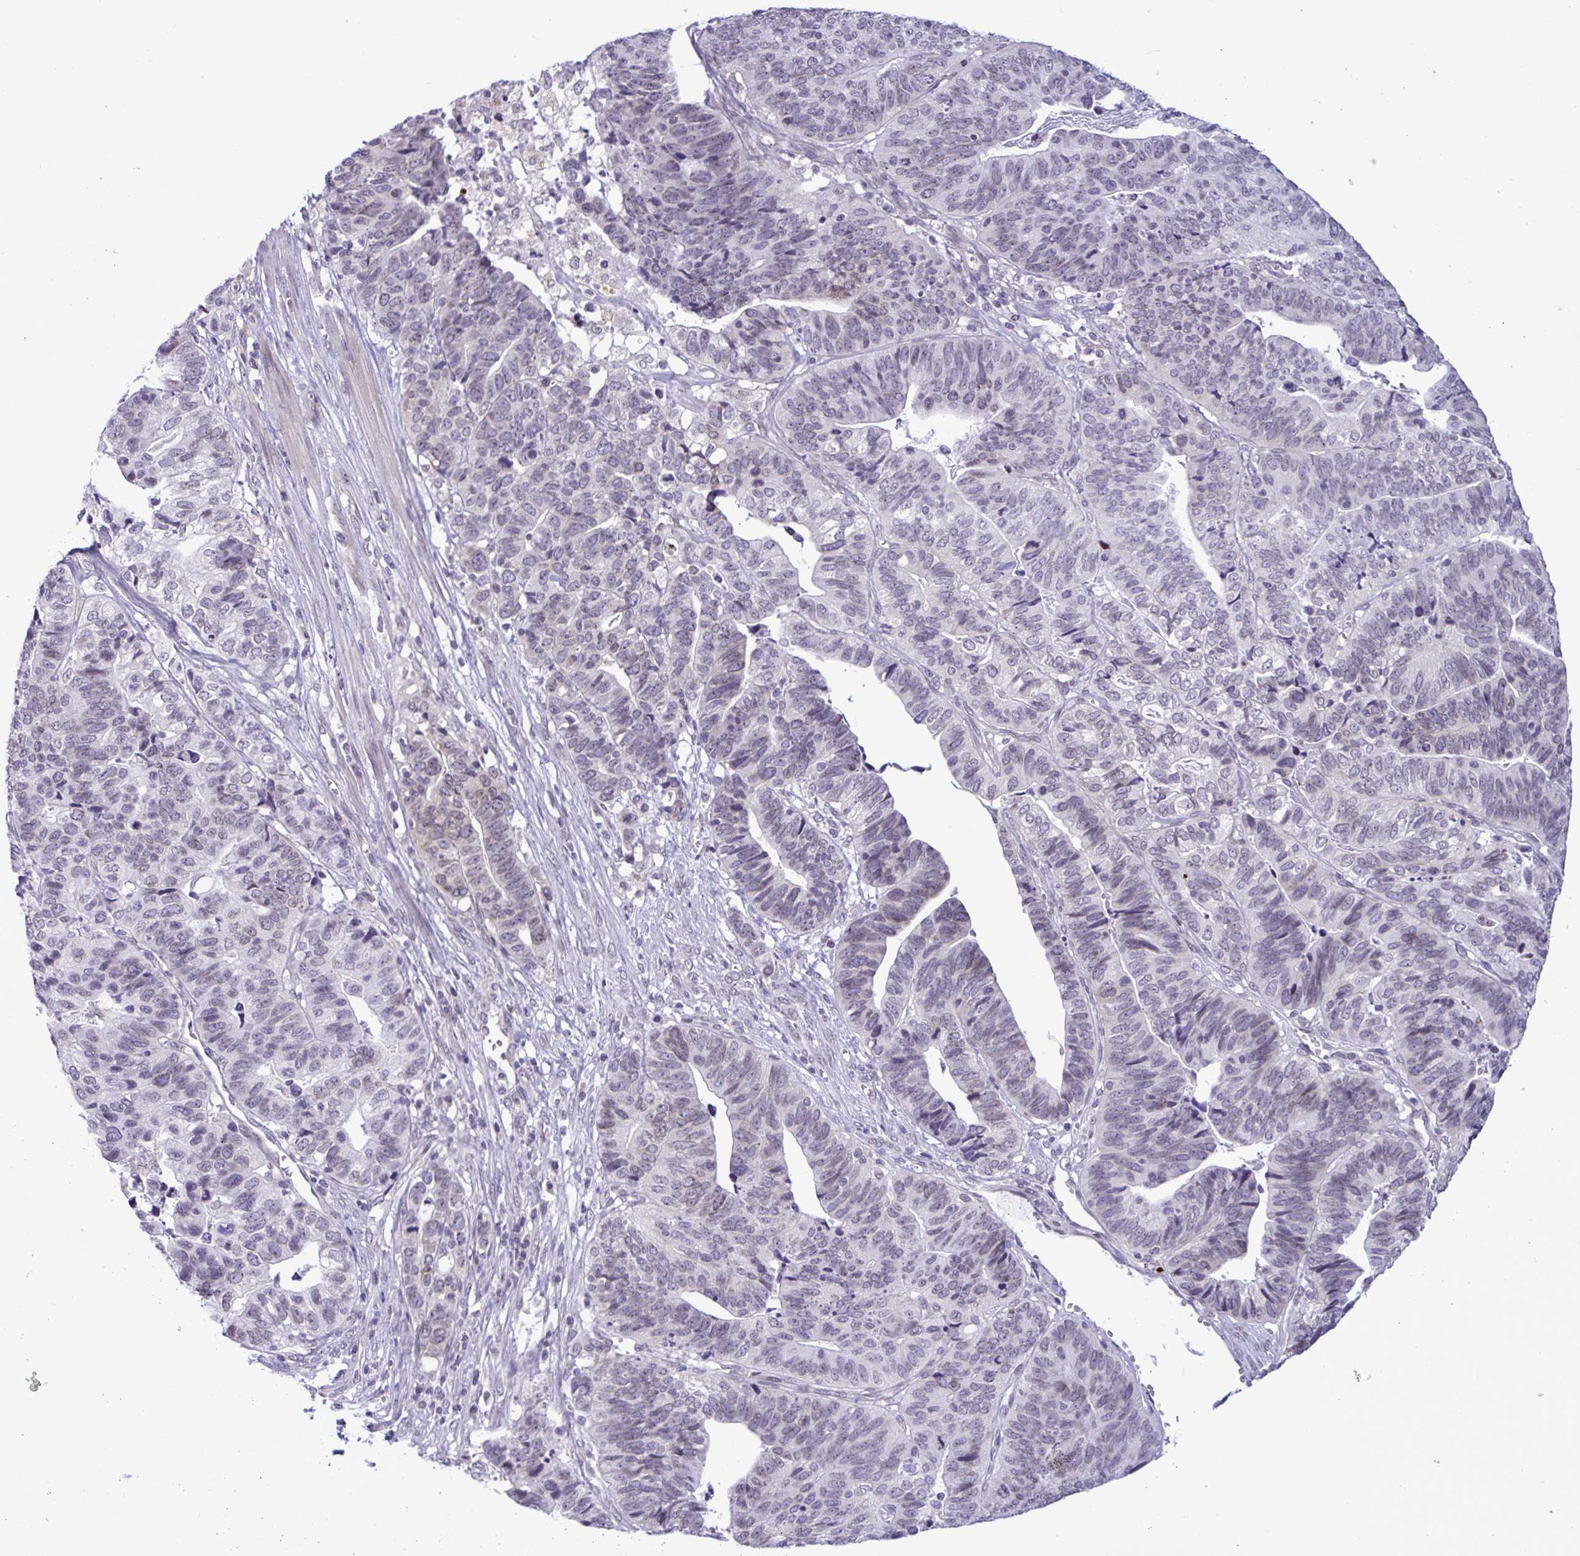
{"staining": {"intensity": "weak", "quantity": "25%-75%", "location": "nuclear"}, "tissue": "stomach cancer", "cell_type": "Tumor cells", "image_type": "cancer", "snomed": [{"axis": "morphology", "description": "Adenocarcinoma, NOS"}, {"axis": "topography", "description": "Stomach, upper"}], "caption": "Immunohistochemical staining of human adenocarcinoma (stomach) exhibits low levels of weak nuclear protein positivity in about 25%-75% of tumor cells. (IHC, brightfield microscopy, high magnification).", "gene": "DOCK11", "patient": {"sex": "female", "age": 67}}